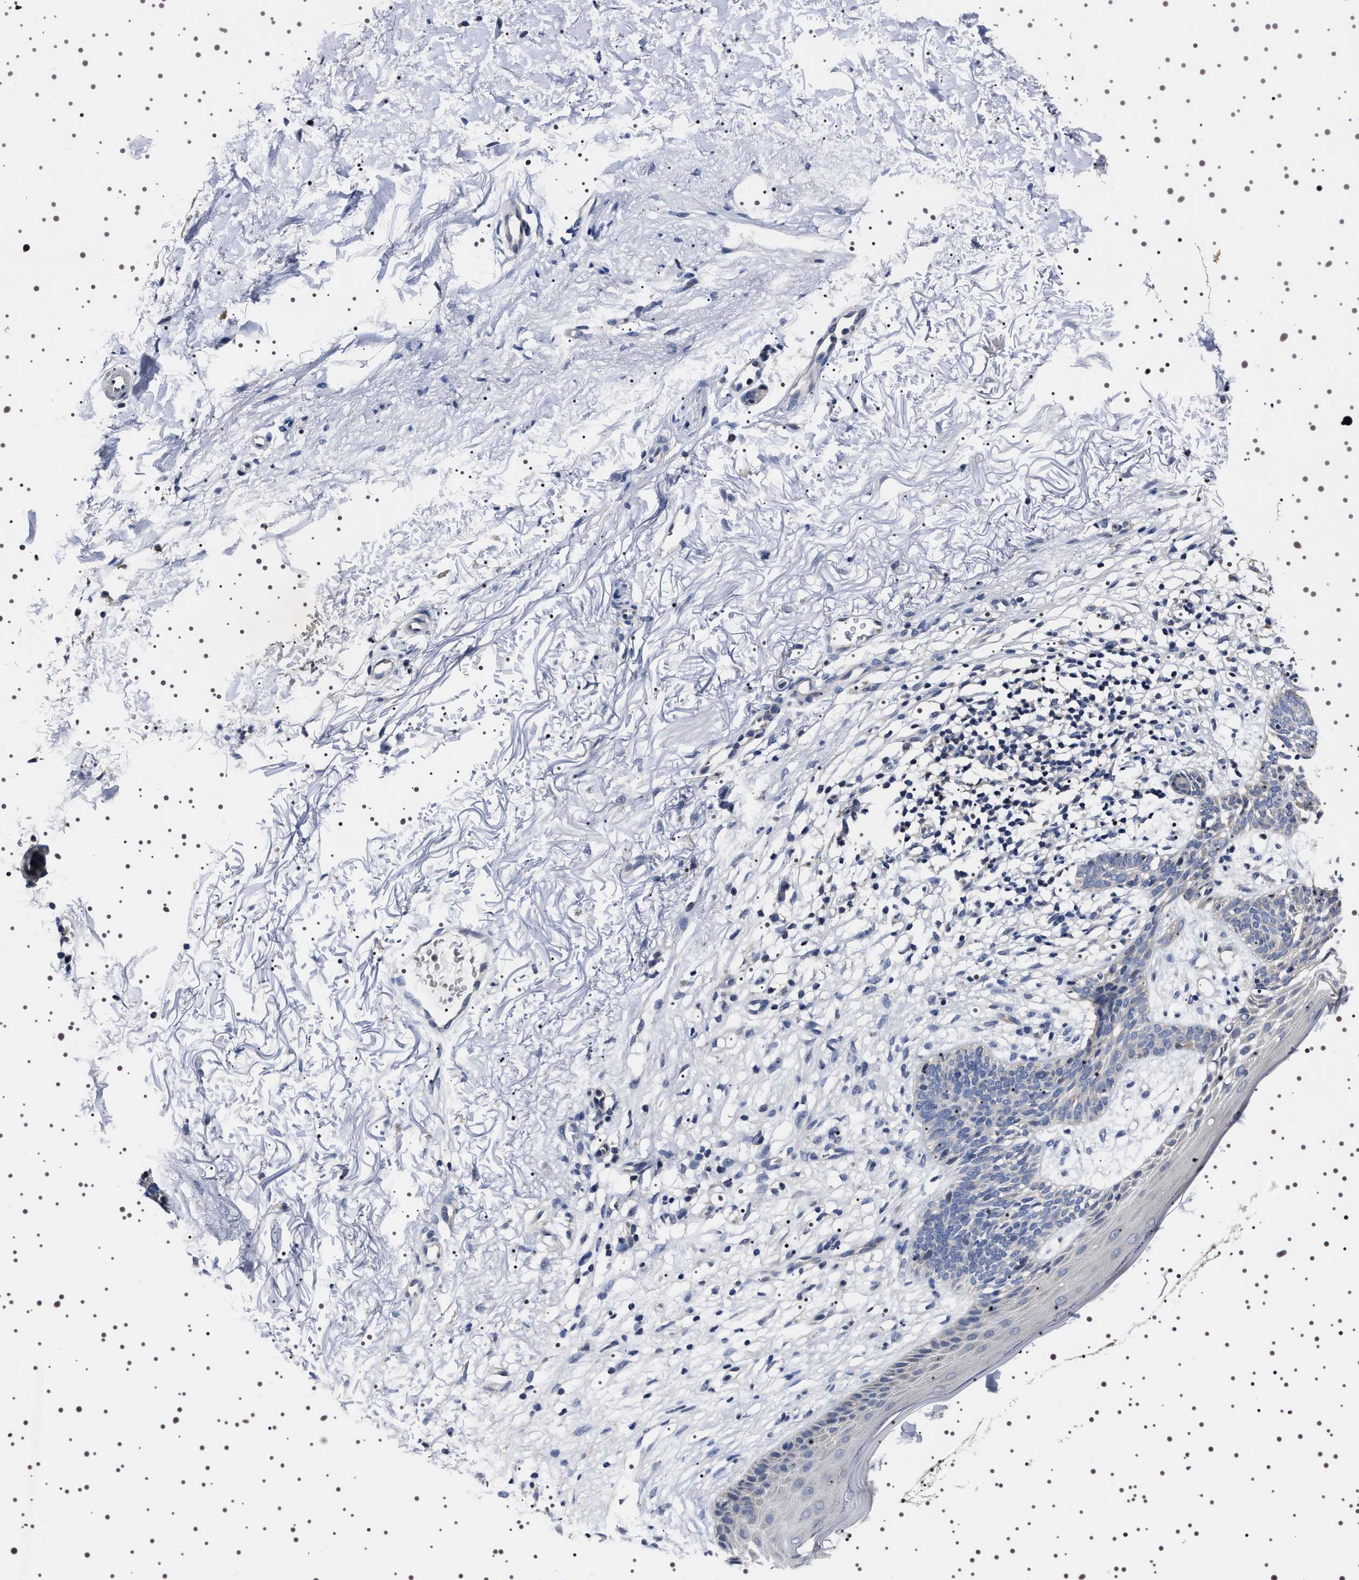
{"staining": {"intensity": "negative", "quantity": "none", "location": "none"}, "tissue": "skin cancer", "cell_type": "Tumor cells", "image_type": "cancer", "snomed": [{"axis": "morphology", "description": "Basal cell carcinoma"}, {"axis": "topography", "description": "Skin"}], "caption": "Tumor cells show no significant expression in basal cell carcinoma (skin).", "gene": "TARBP1", "patient": {"sex": "female", "age": 70}}